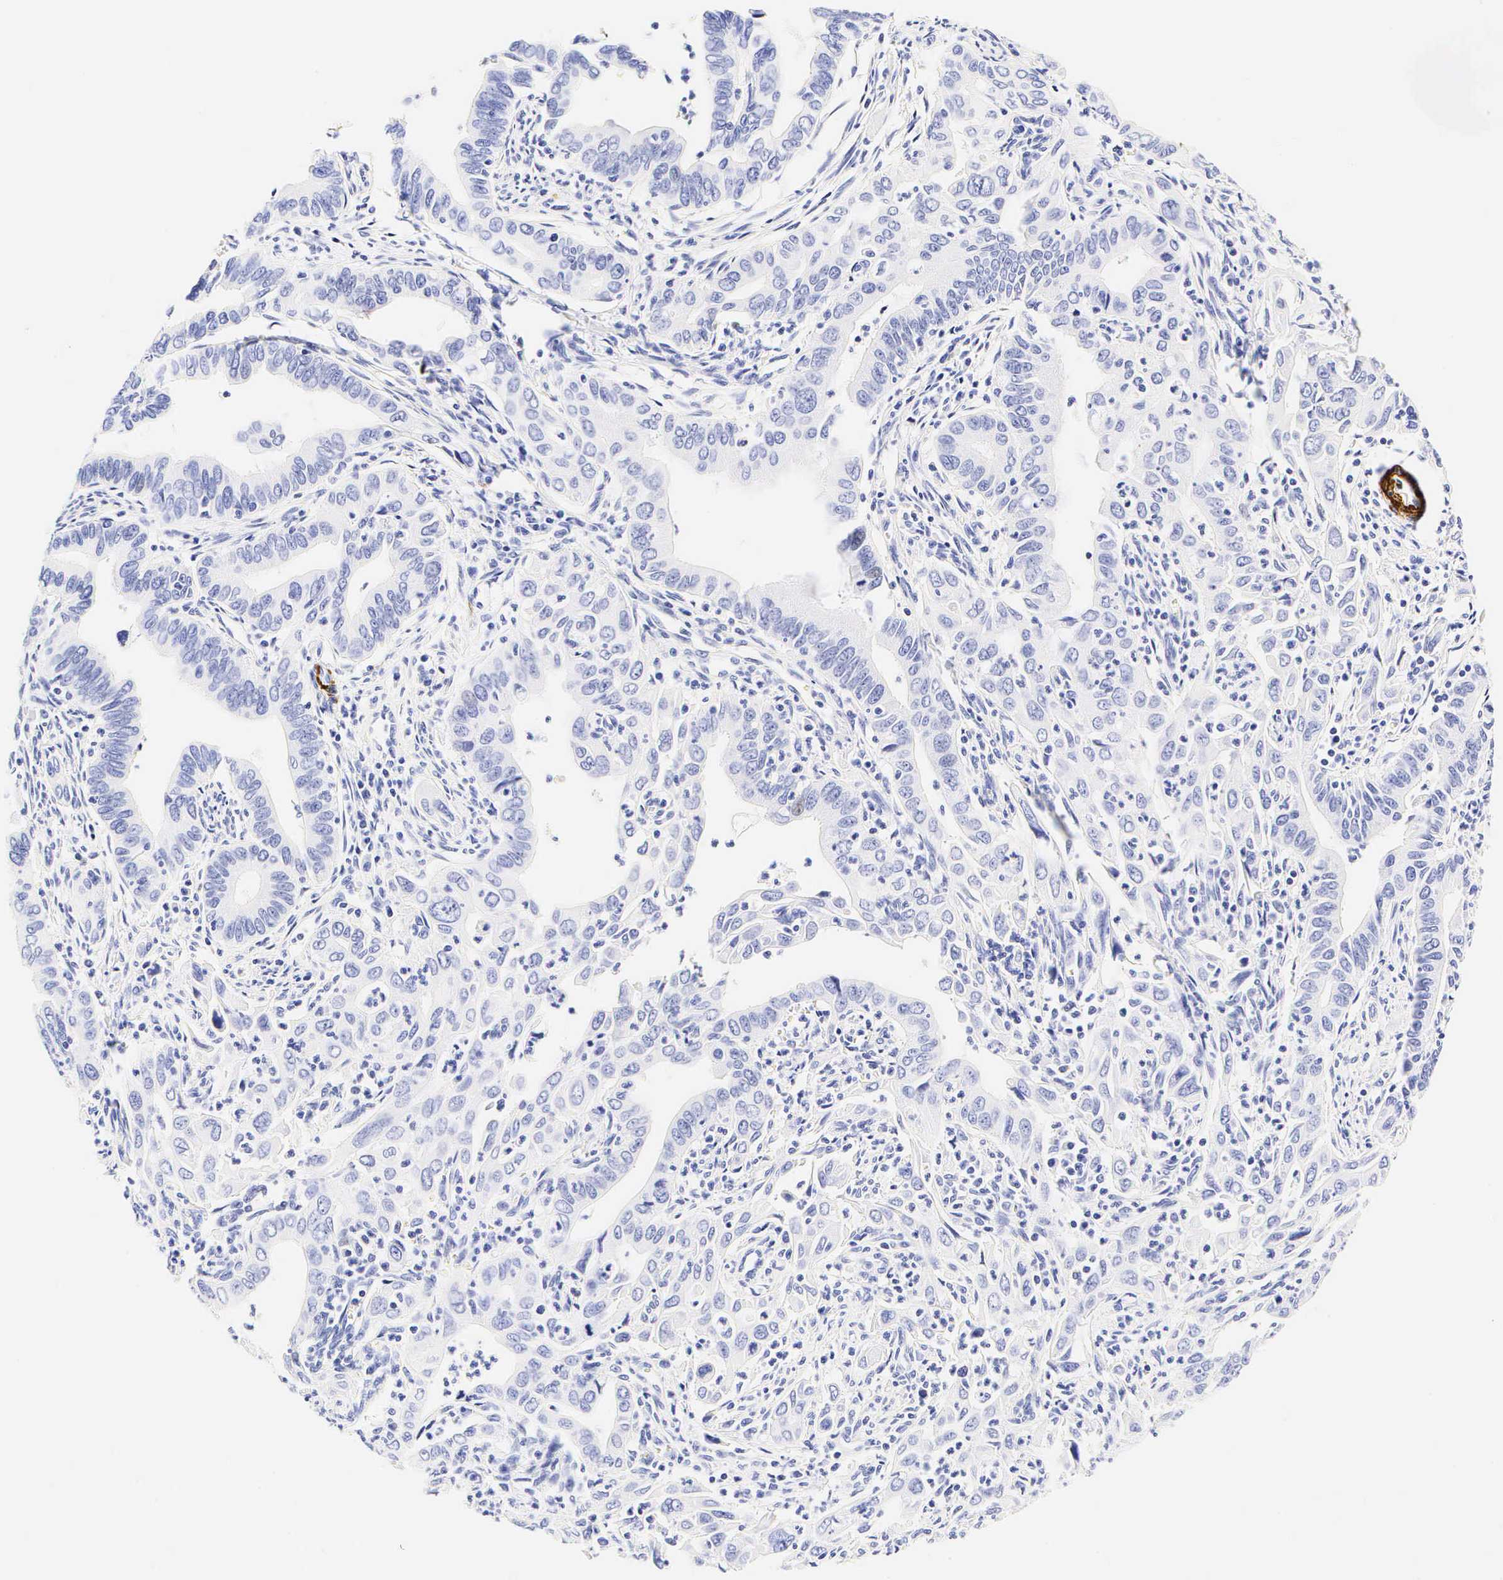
{"staining": {"intensity": "negative", "quantity": "none", "location": "none"}, "tissue": "cervical cancer", "cell_type": "Tumor cells", "image_type": "cancer", "snomed": [{"axis": "morphology", "description": "Normal tissue, NOS"}, {"axis": "morphology", "description": "Adenocarcinoma, NOS"}, {"axis": "topography", "description": "Cervix"}], "caption": "An image of human cervical cancer is negative for staining in tumor cells. (DAB immunohistochemistry (IHC), high magnification).", "gene": "CALD1", "patient": {"sex": "female", "age": 34}}